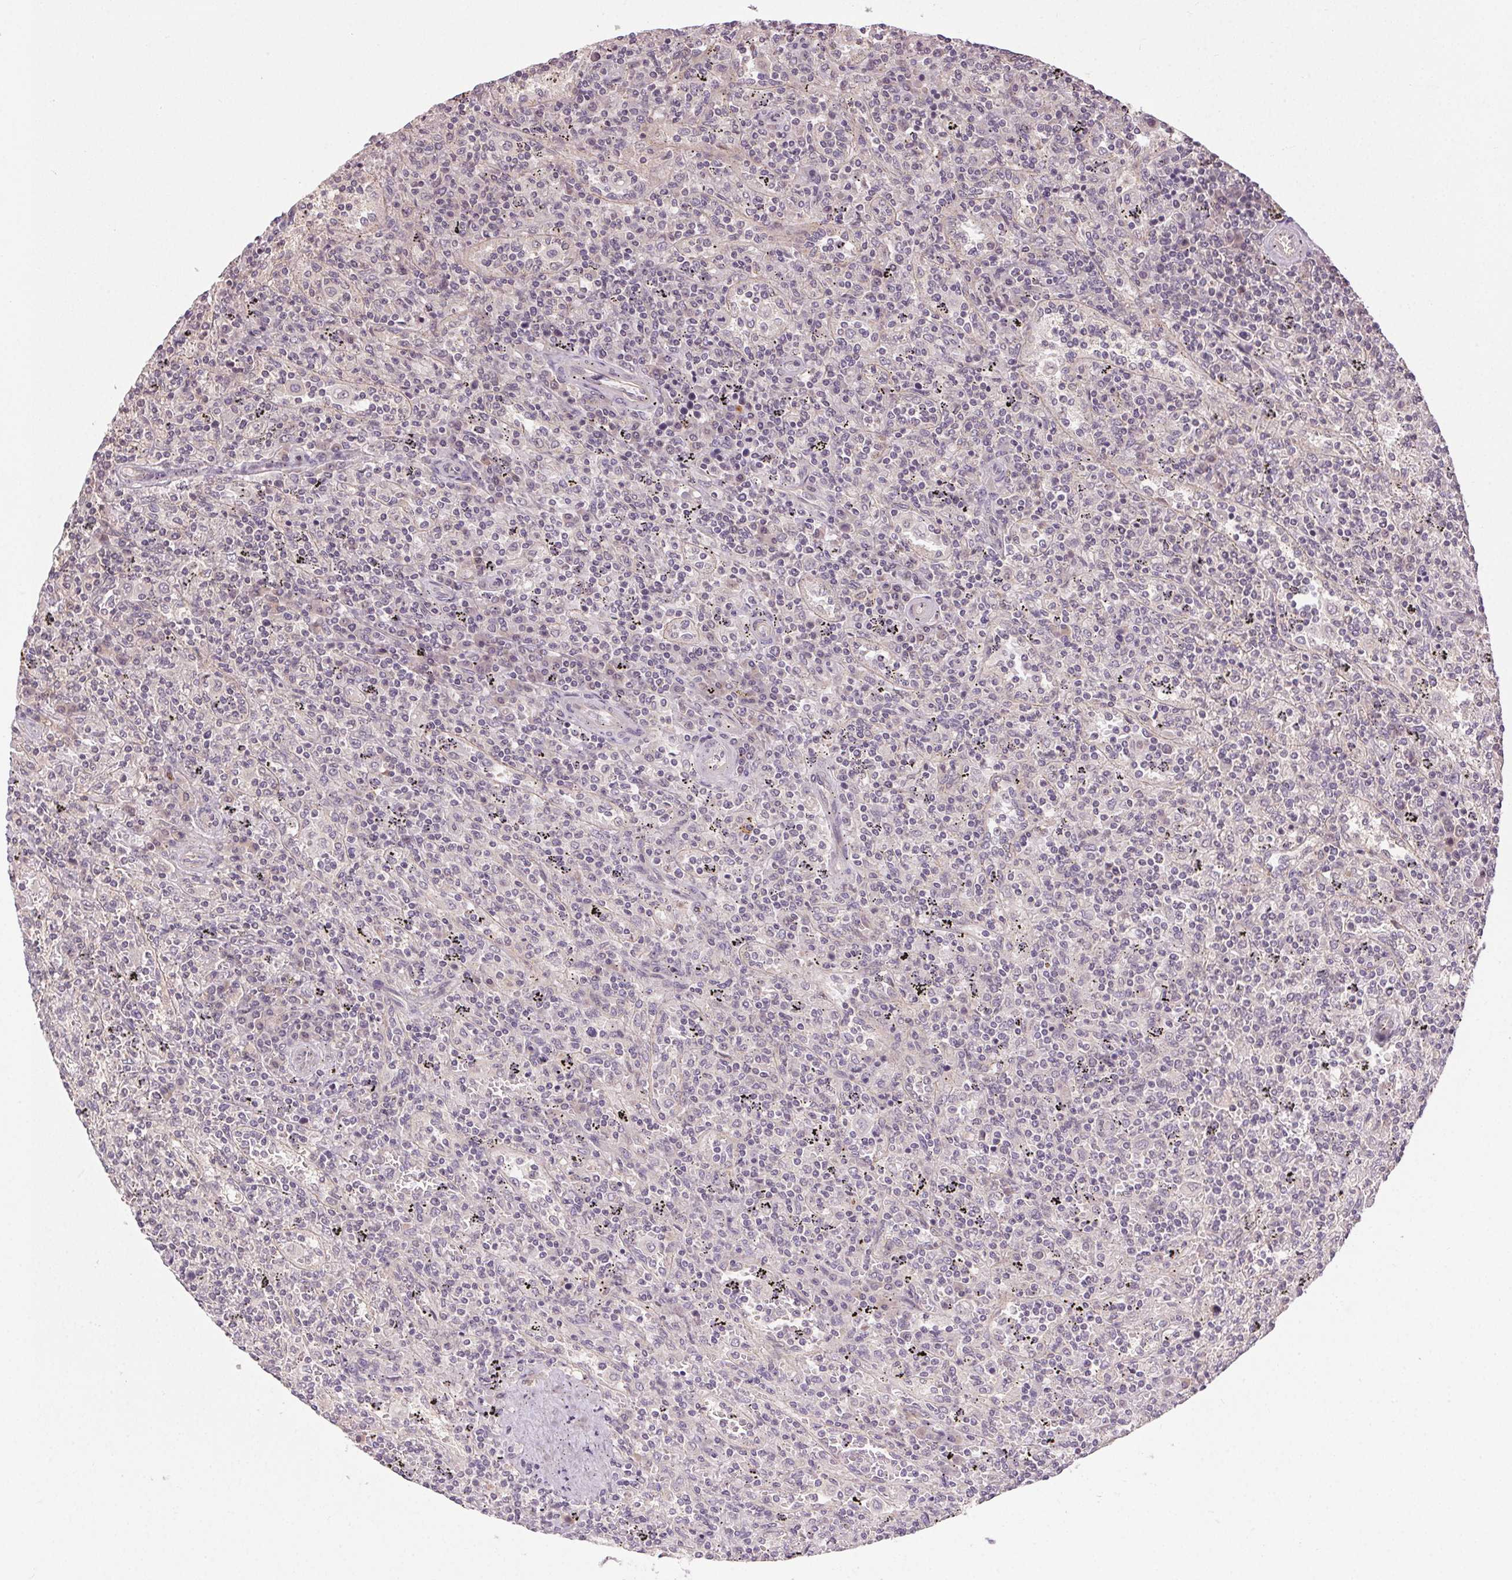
{"staining": {"intensity": "negative", "quantity": "none", "location": "none"}, "tissue": "lymphoma", "cell_type": "Tumor cells", "image_type": "cancer", "snomed": [{"axis": "morphology", "description": "Malignant lymphoma, non-Hodgkin's type, Low grade"}, {"axis": "topography", "description": "Spleen"}], "caption": "Tumor cells are negative for brown protein staining in malignant lymphoma, non-Hodgkin's type (low-grade).", "gene": "ATP1B3", "patient": {"sex": "male", "age": 62}}